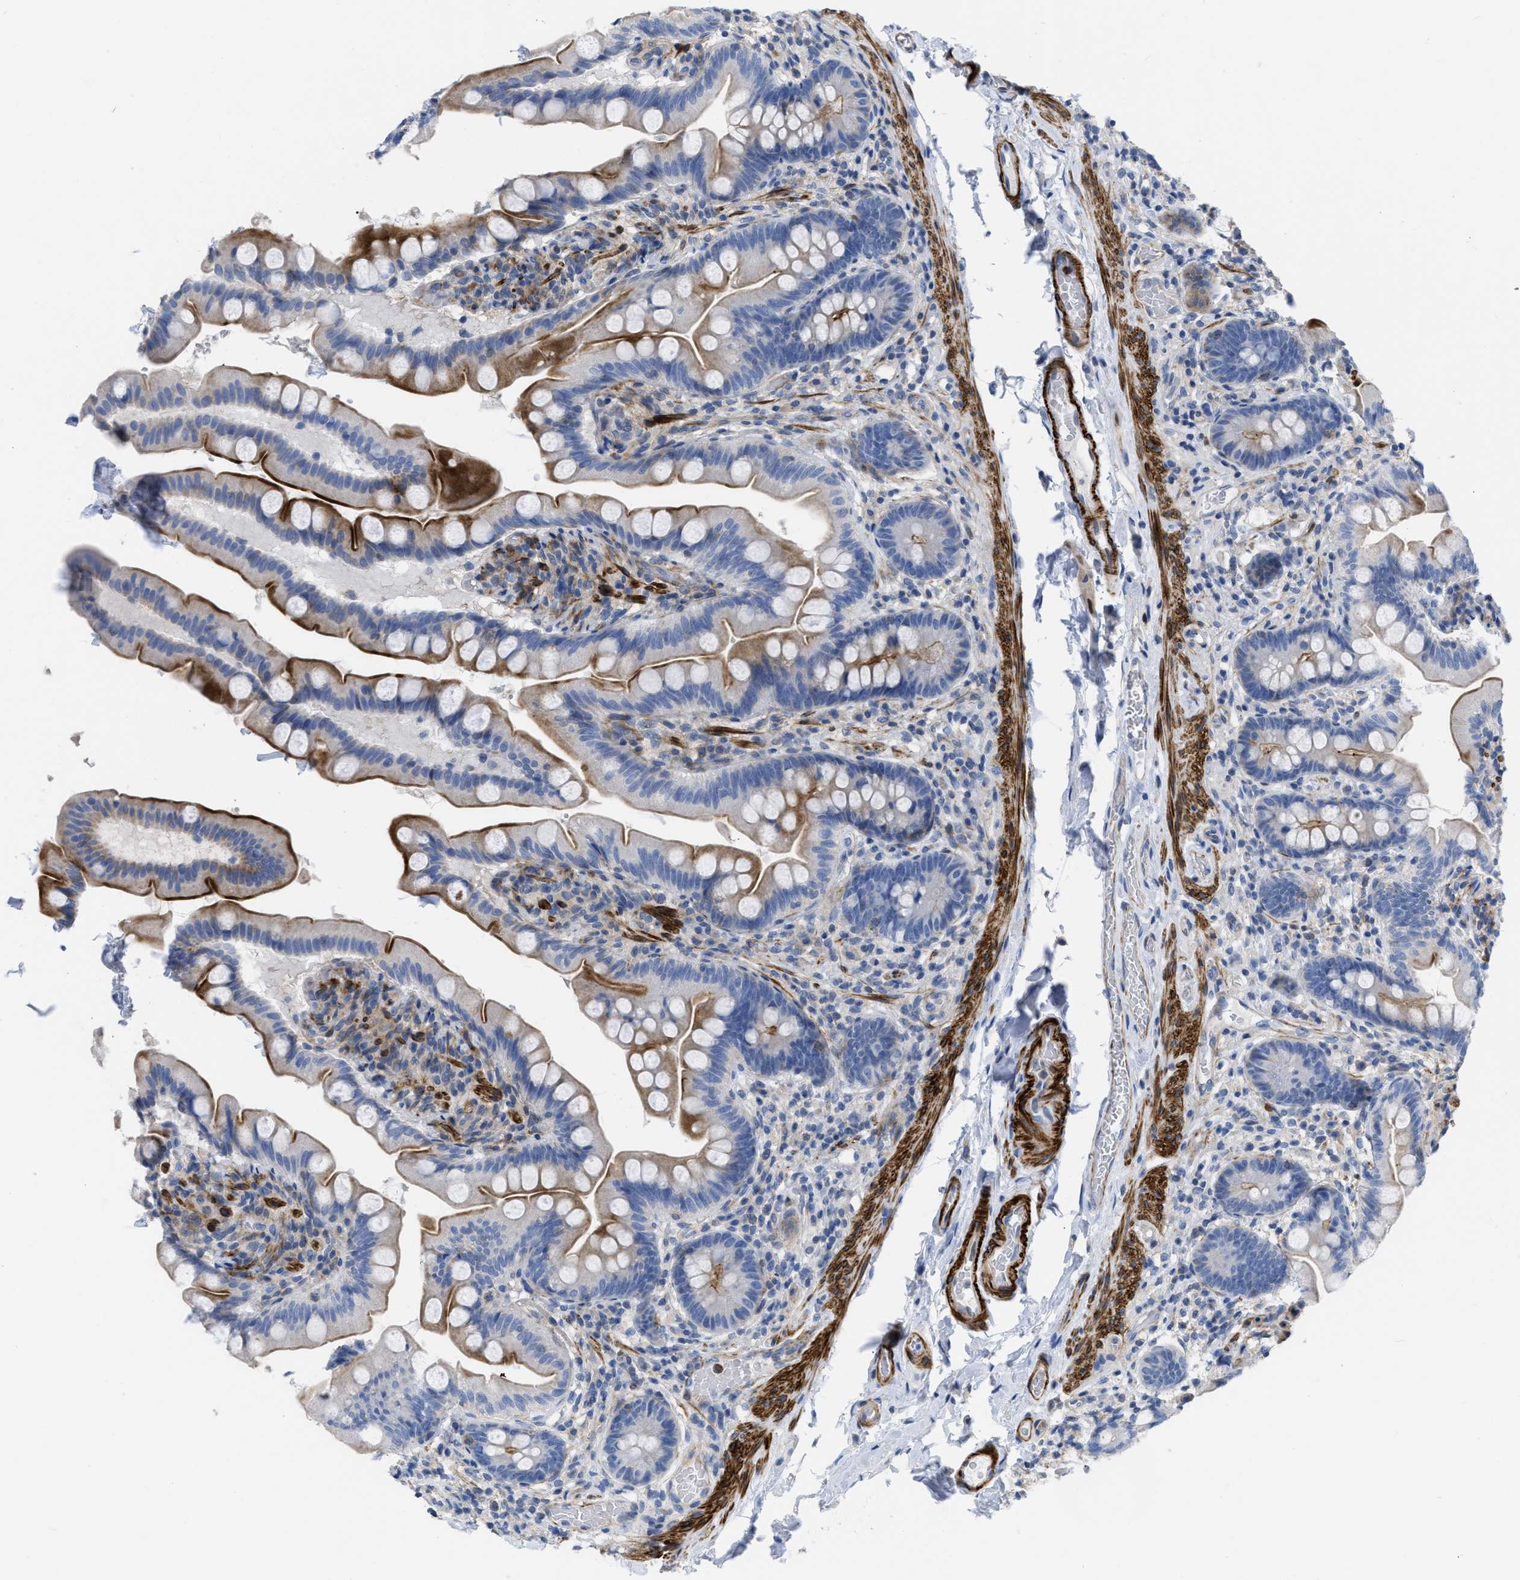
{"staining": {"intensity": "strong", "quantity": "25%-75%", "location": "cytoplasmic/membranous"}, "tissue": "small intestine", "cell_type": "Glandular cells", "image_type": "normal", "snomed": [{"axis": "morphology", "description": "Normal tissue, NOS"}, {"axis": "topography", "description": "Small intestine"}], "caption": "Protein staining of normal small intestine demonstrates strong cytoplasmic/membranous expression in about 25%-75% of glandular cells. (Brightfield microscopy of DAB IHC at high magnification).", "gene": "PRMT2", "patient": {"sex": "female", "age": 56}}